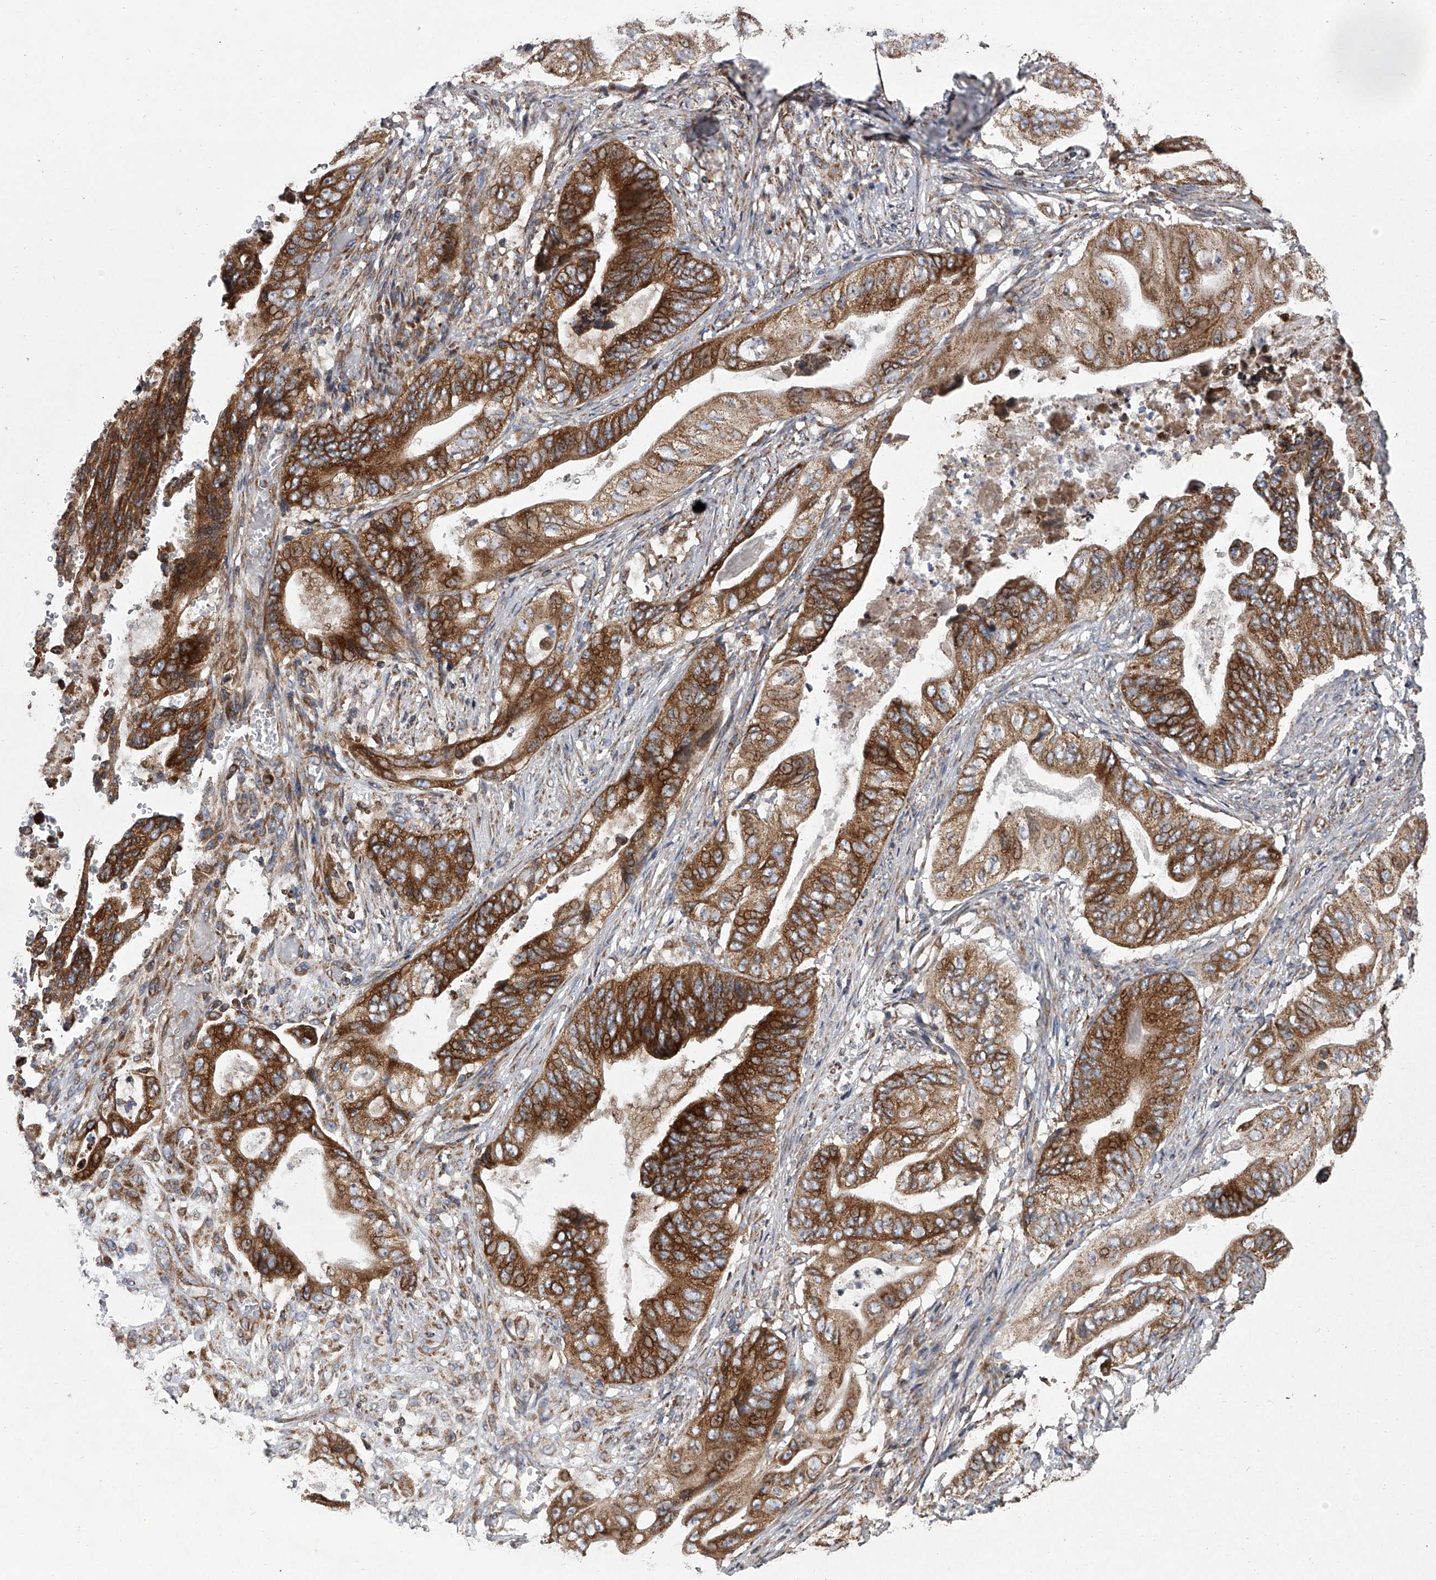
{"staining": {"intensity": "strong", "quantity": ">75%", "location": "cytoplasmic/membranous"}, "tissue": "stomach cancer", "cell_type": "Tumor cells", "image_type": "cancer", "snomed": [{"axis": "morphology", "description": "Adenocarcinoma, NOS"}, {"axis": "topography", "description": "Stomach"}], "caption": "Strong cytoplasmic/membranous positivity for a protein is appreciated in approximately >75% of tumor cells of stomach cancer using immunohistochemistry.", "gene": "ZC3H15", "patient": {"sex": "female", "age": 73}}